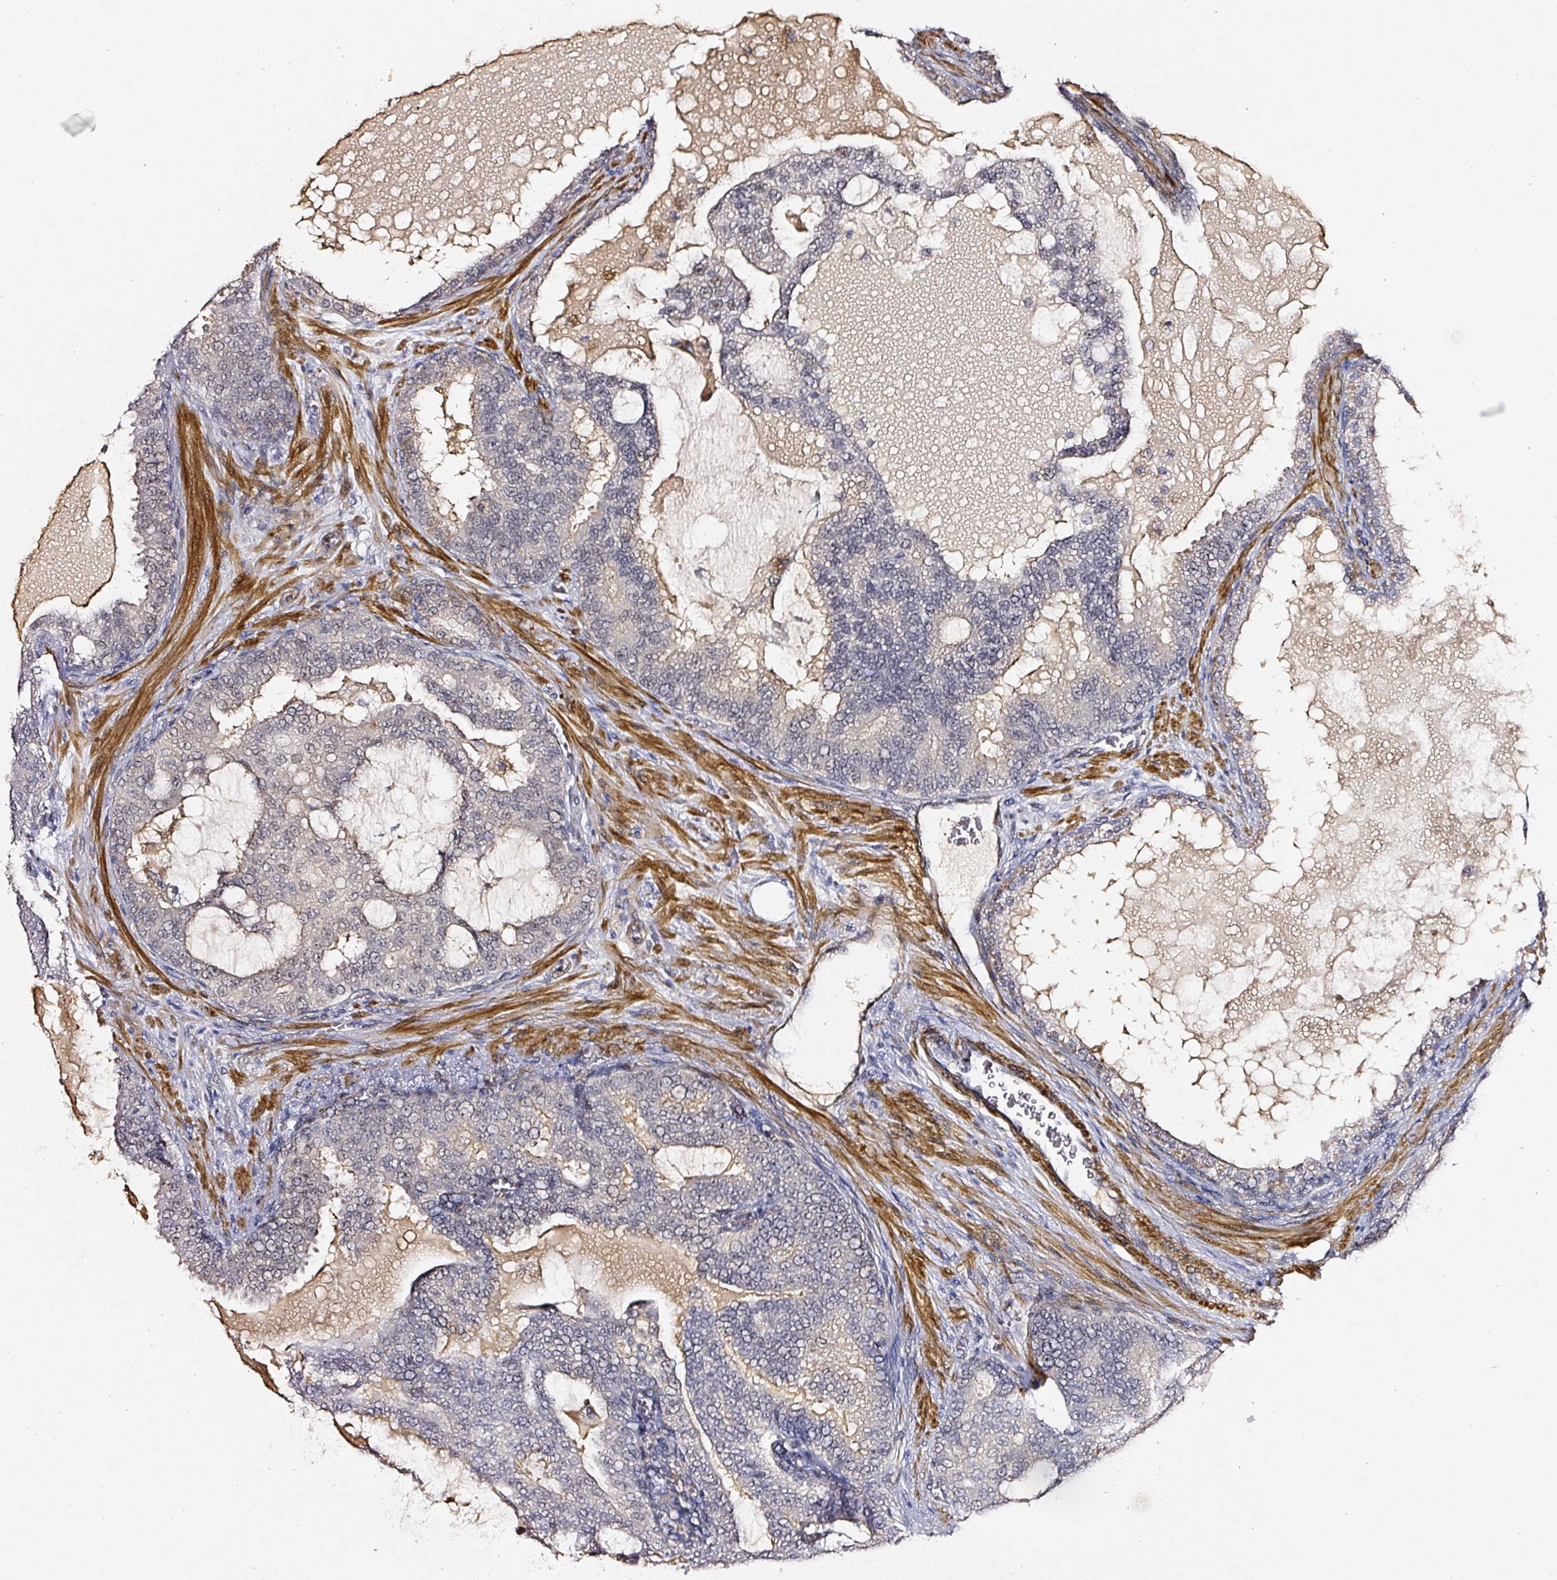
{"staining": {"intensity": "weak", "quantity": "<25%", "location": "cytoplasmic/membranous"}, "tissue": "prostate cancer", "cell_type": "Tumor cells", "image_type": "cancer", "snomed": [{"axis": "morphology", "description": "Adenocarcinoma, High grade"}, {"axis": "topography", "description": "Prostate"}], "caption": "Tumor cells show no significant staining in high-grade adenocarcinoma (prostate).", "gene": "TOGARAM1", "patient": {"sex": "male", "age": 55}}